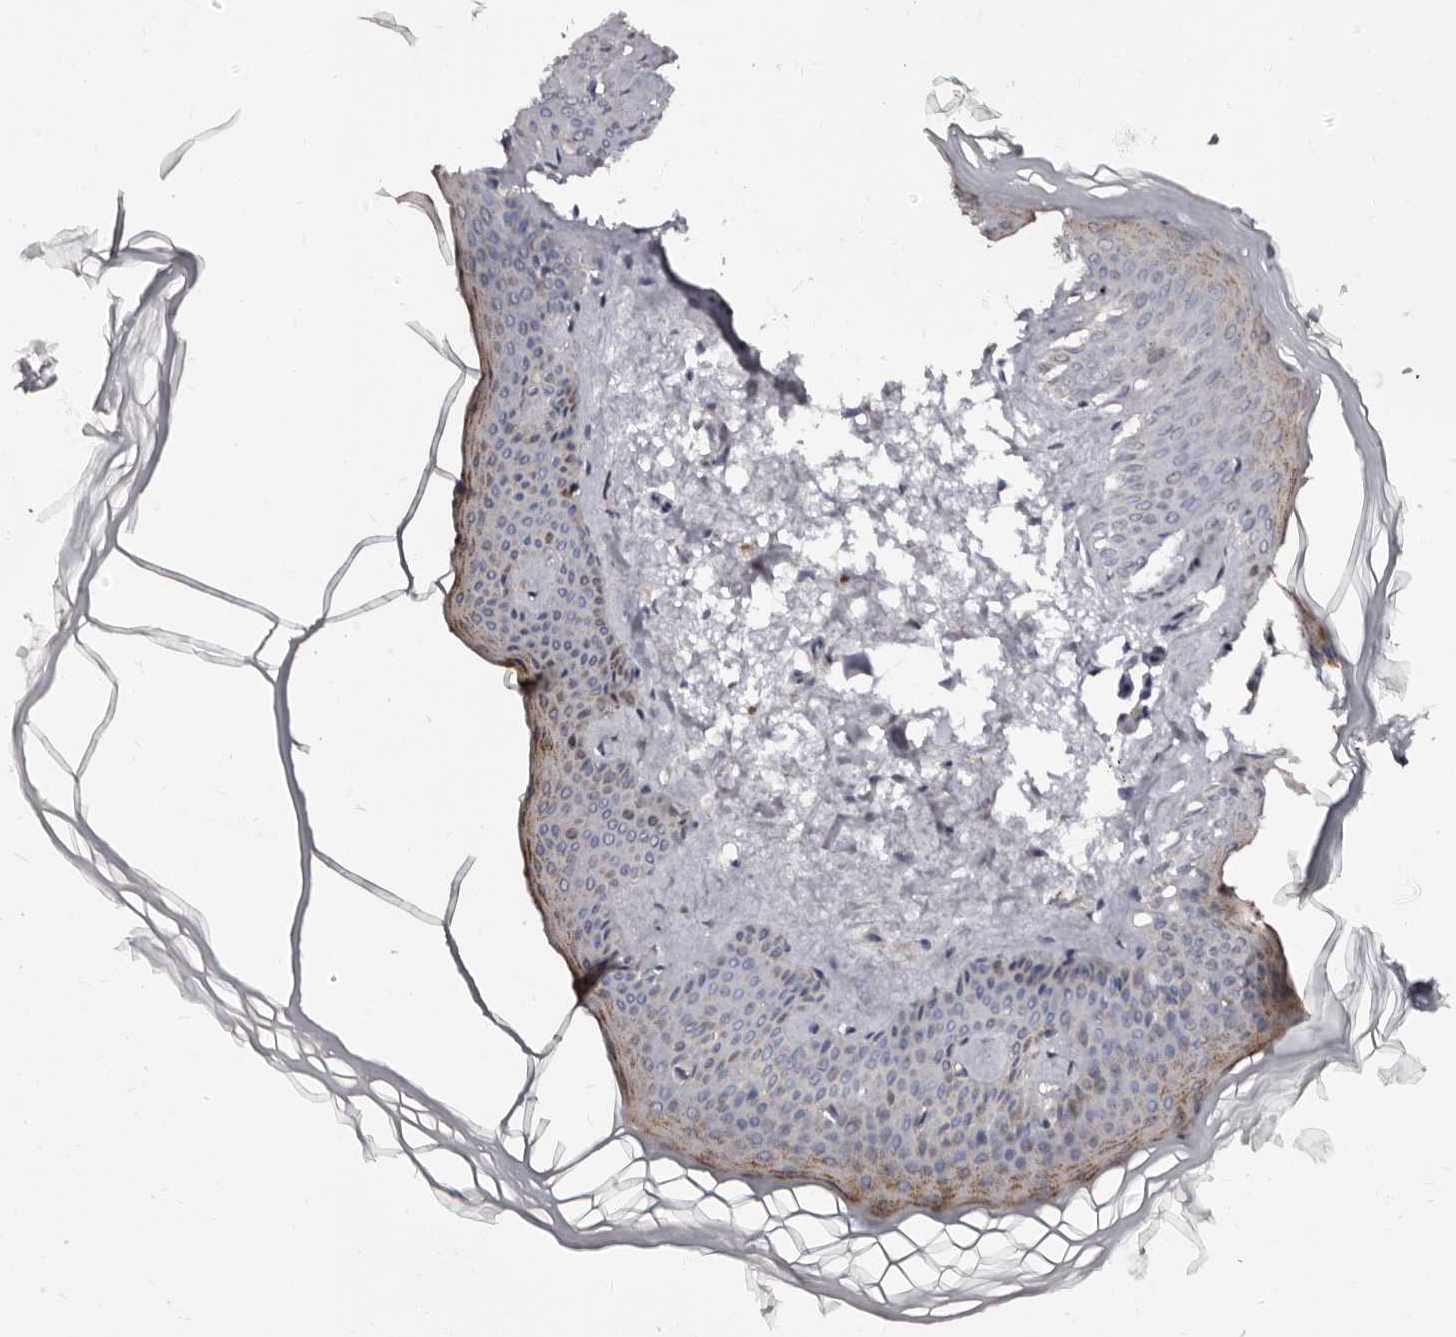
{"staining": {"intensity": "negative", "quantity": "none", "location": "none"}, "tissue": "skin", "cell_type": "Fibroblasts", "image_type": "normal", "snomed": [{"axis": "morphology", "description": "Normal tissue, NOS"}, {"axis": "topography", "description": "Skin"}], "caption": "Immunohistochemistry (IHC) of benign skin shows no expression in fibroblasts. (DAB immunohistochemistry (IHC) with hematoxylin counter stain).", "gene": "PTAFR", "patient": {"sex": "female", "age": 27}}